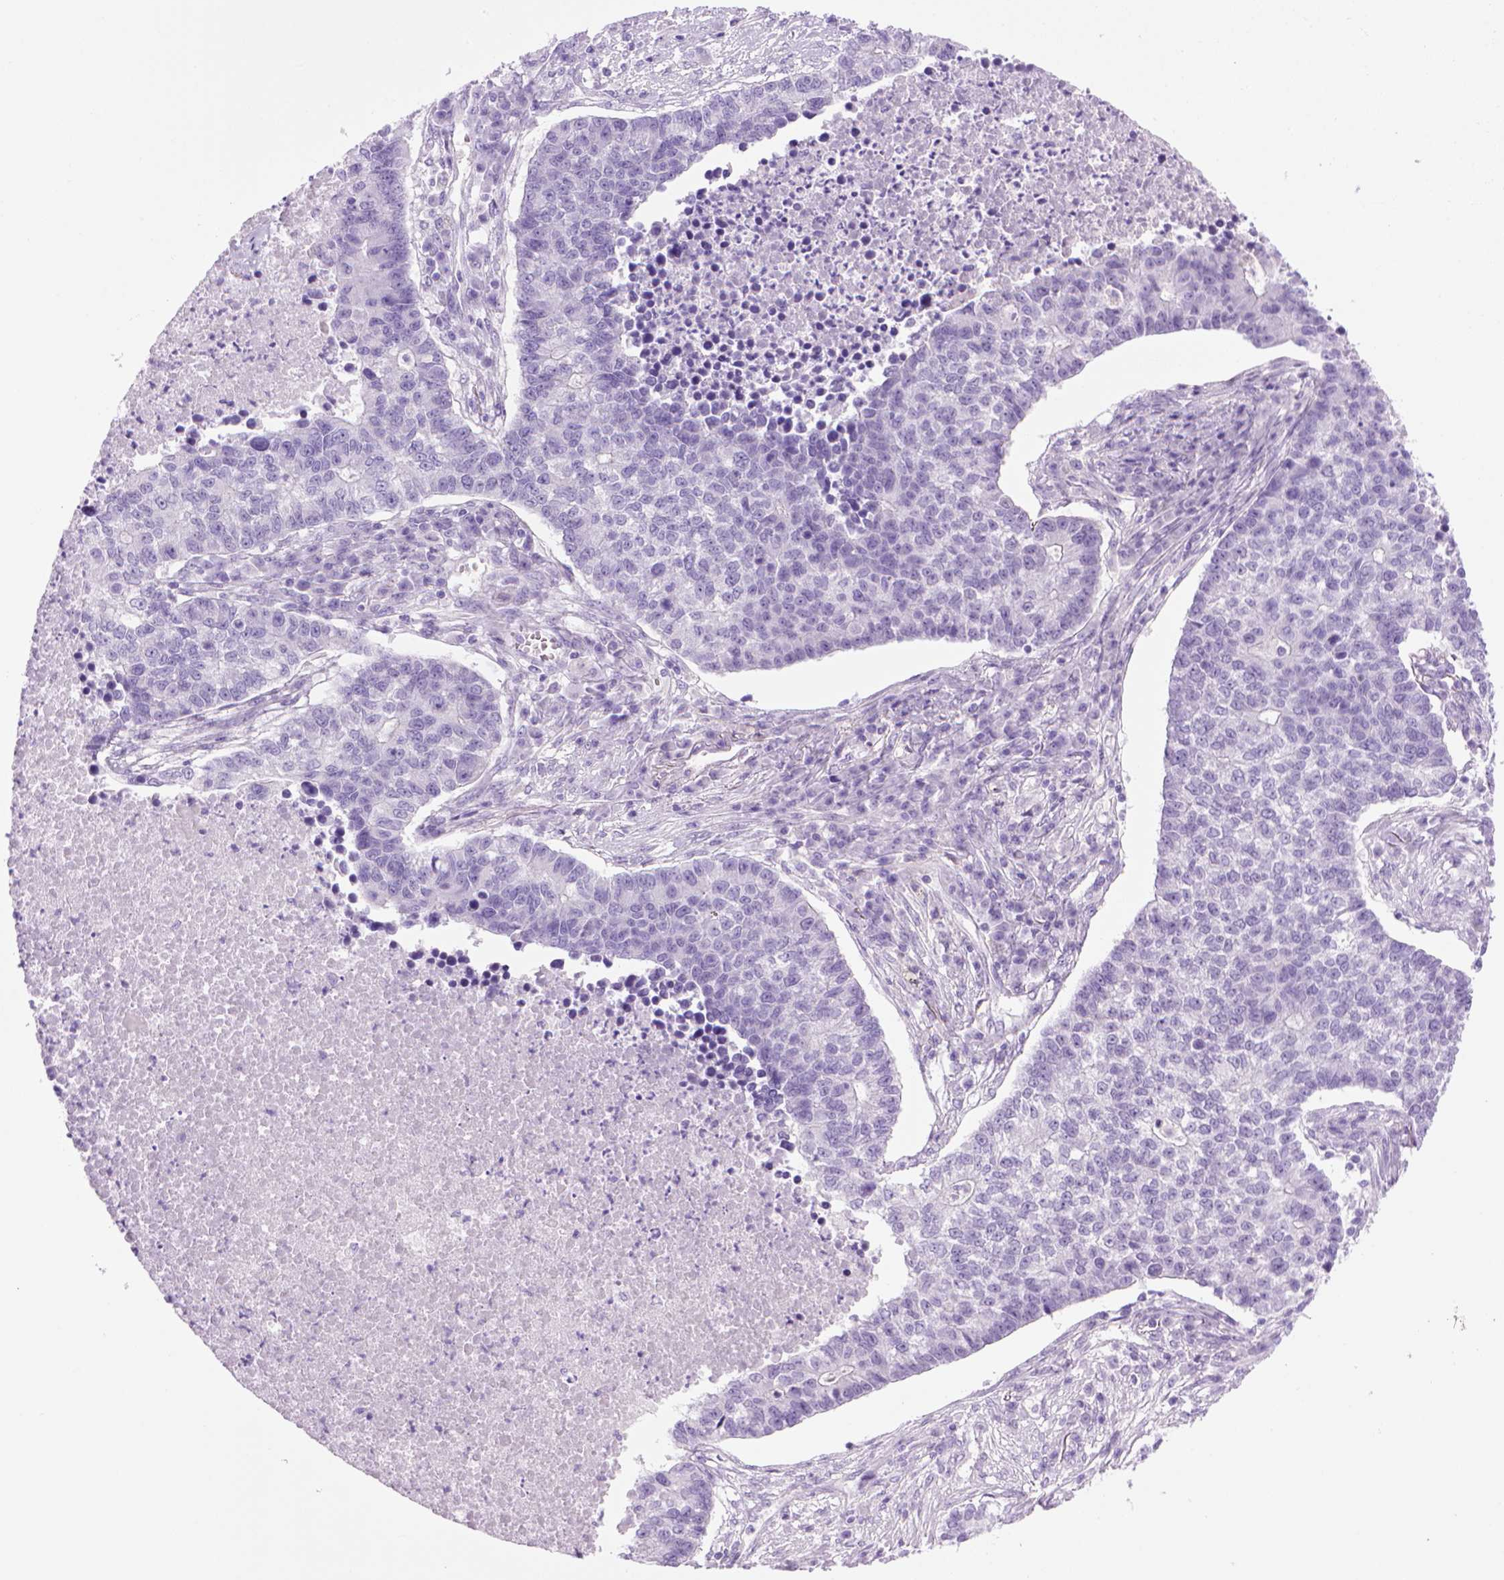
{"staining": {"intensity": "negative", "quantity": "none", "location": "none"}, "tissue": "lung cancer", "cell_type": "Tumor cells", "image_type": "cancer", "snomed": [{"axis": "morphology", "description": "Adenocarcinoma, NOS"}, {"axis": "topography", "description": "Lung"}], "caption": "The micrograph displays no significant staining in tumor cells of lung adenocarcinoma. The staining is performed using DAB brown chromogen with nuclei counter-stained in using hematoxylin.", "gene": "SGCG", "patient": {"sex": "male", "age": 57}}